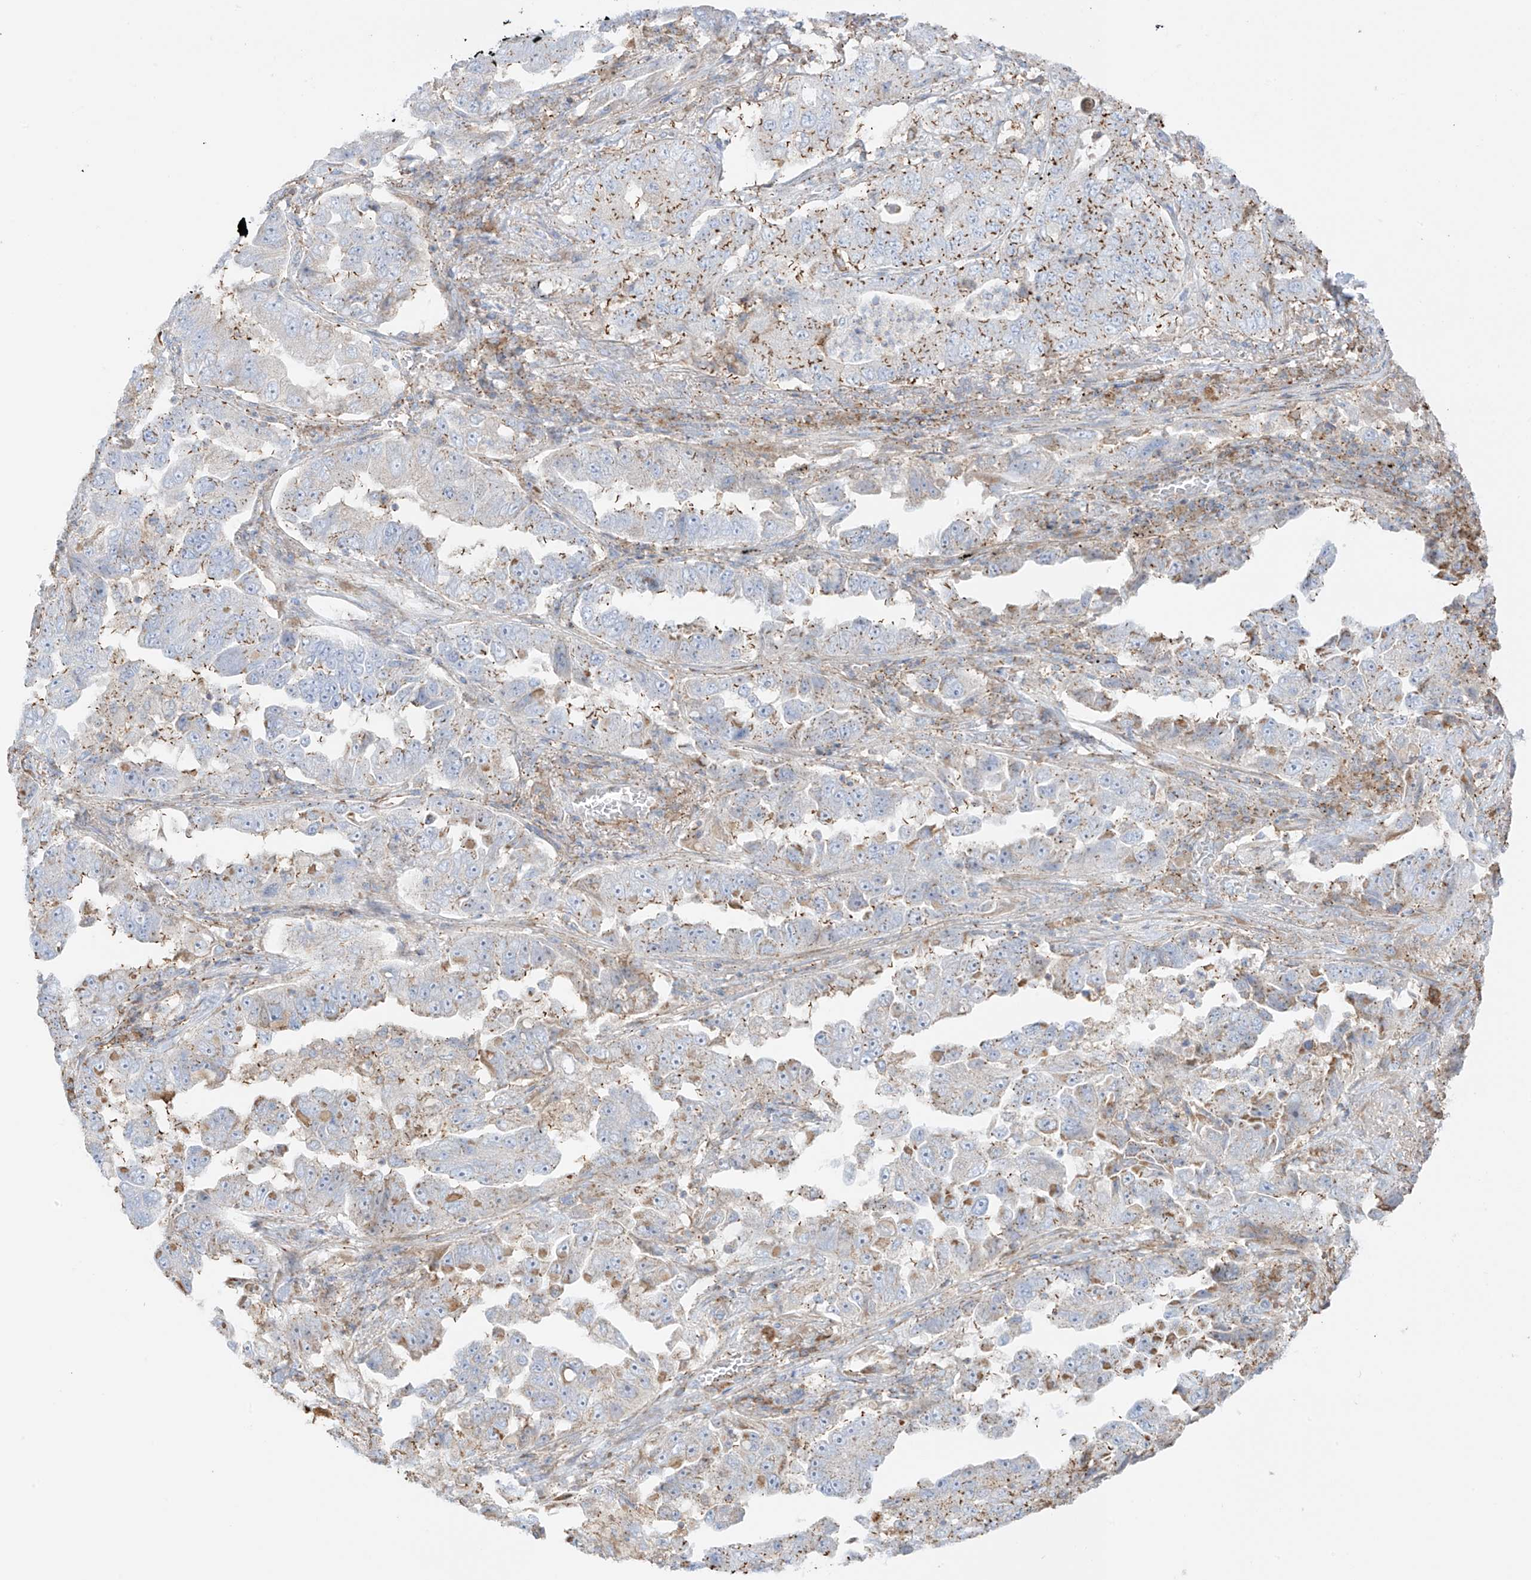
{"staining": {"intensity": "moderate", "quantity": "25%-75%", "location": "cytoplasmic/membranous"}, "tissue": "lung cancer", "cell_type": "Tumor cells", "image_type": "cancer", "snomed": [{"axis": "morphology", "description": "Adenocarcinoma, NOS"}, {"axis": "topography", "description": "Lung"}], "caption": "A brown stain highlights moderate cytoplasmic/membranous positivity of a protein in lung cancer (adenocarcinoma) tumor cells. Using DAB (brown) and hematoxylin (blue) stains, captured at high magnification using brightfield microscopy.", "gene": "XKR3", "patient": {"sex": "female", "age": 51}}